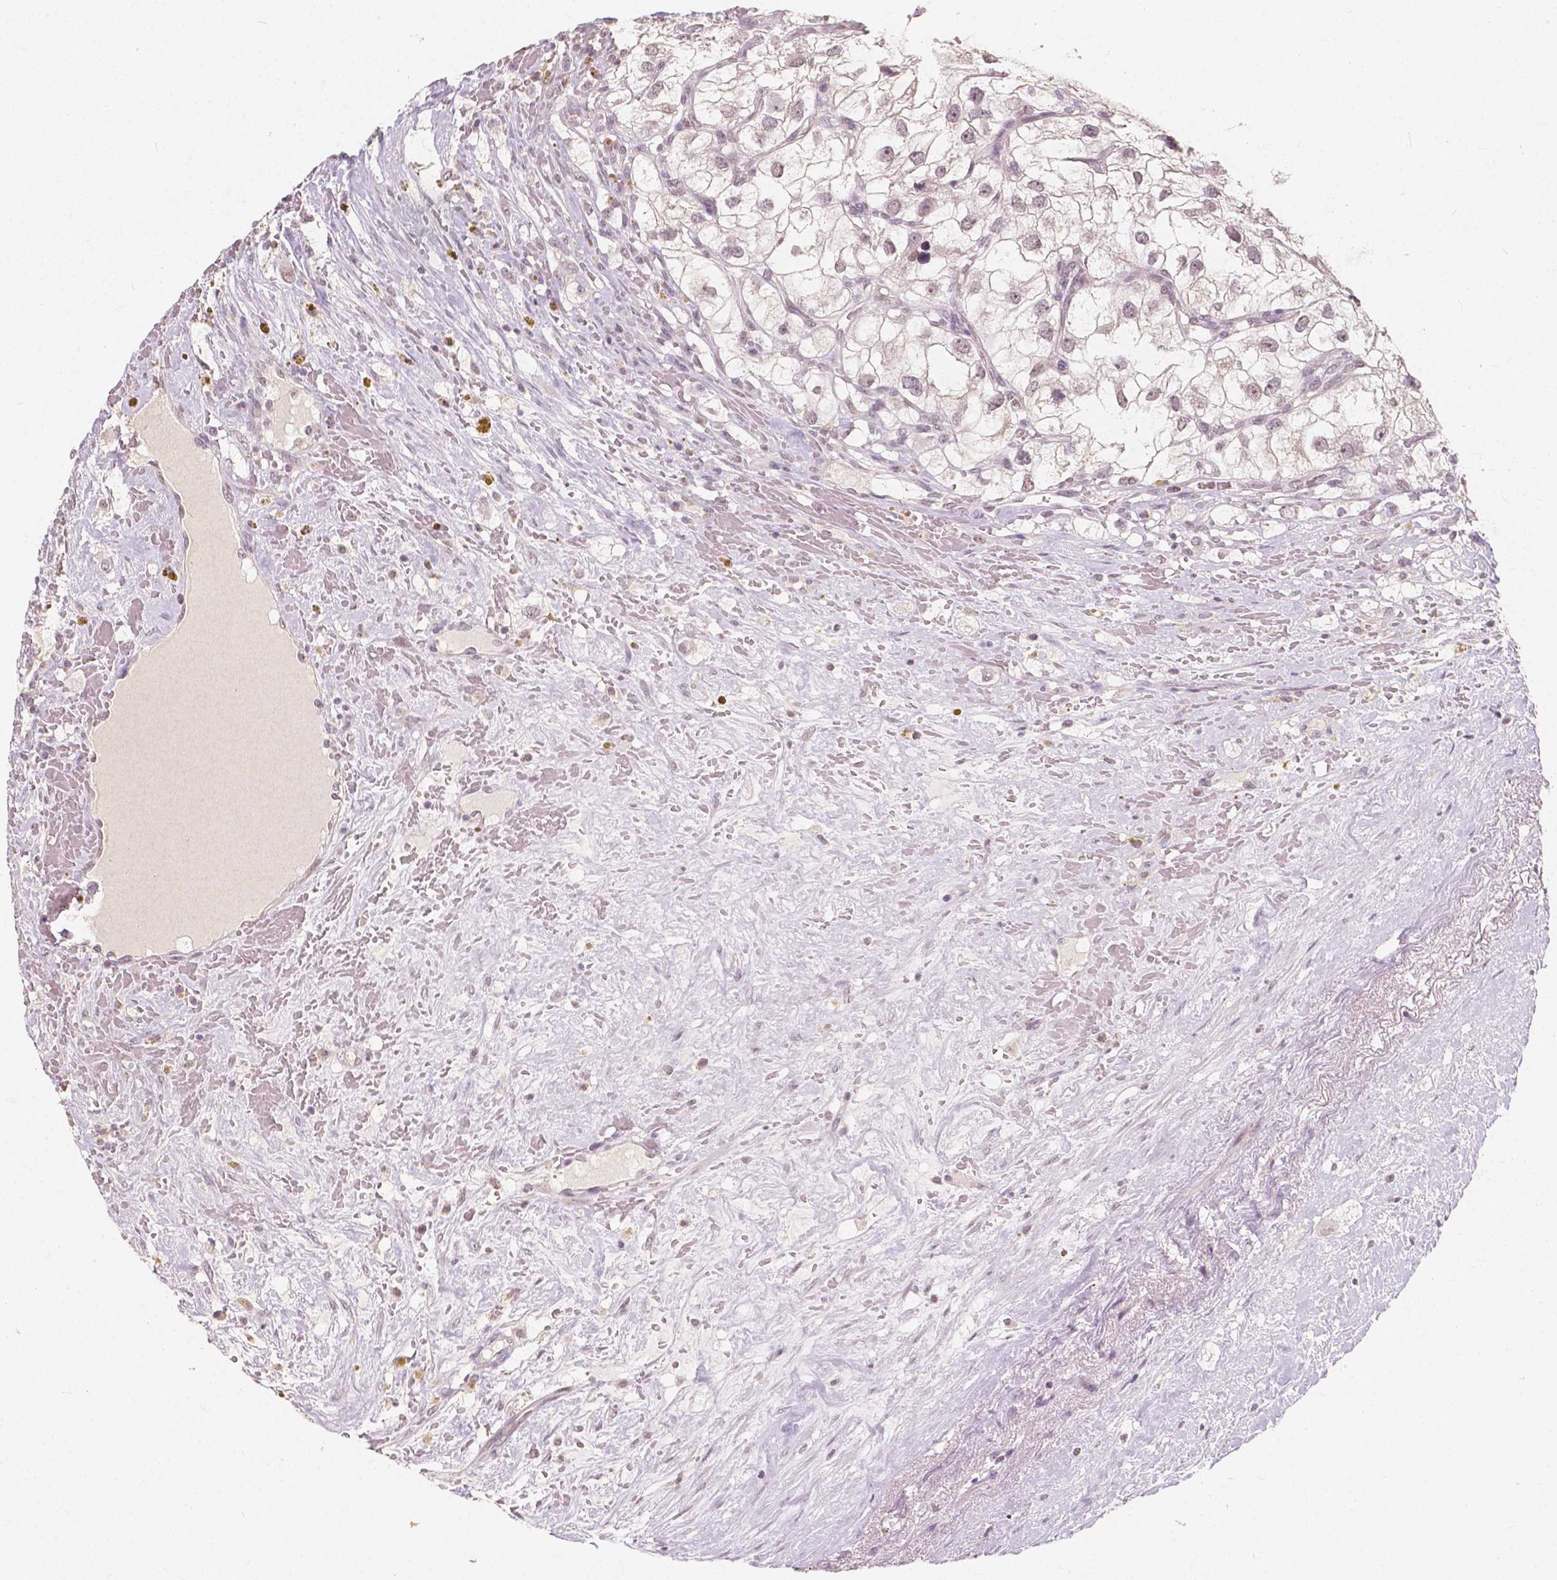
{"staining": {"intensity": "weak", "quantity": "25%-75%", "location": "nuclear"}, "tissue": "renal cancer", "cell_type": "Tumor cells", "image_type": "cancer", "snomed": [{"axis": "morphology", "description": "Adenocarcinoma, NOS"}, {"axis": "topography", "description": "Kidney"}], "caption": "Renal adenocarcinoma stained with DAB (3,3'-diaminobenzidine) immunohistochemistry (IHC) demonstrates low levels of weak nuclear expression in about 25%-75% of tumor cells.", "gene": "NOLC1", "patient": {"sex": "male", "age": 59}}